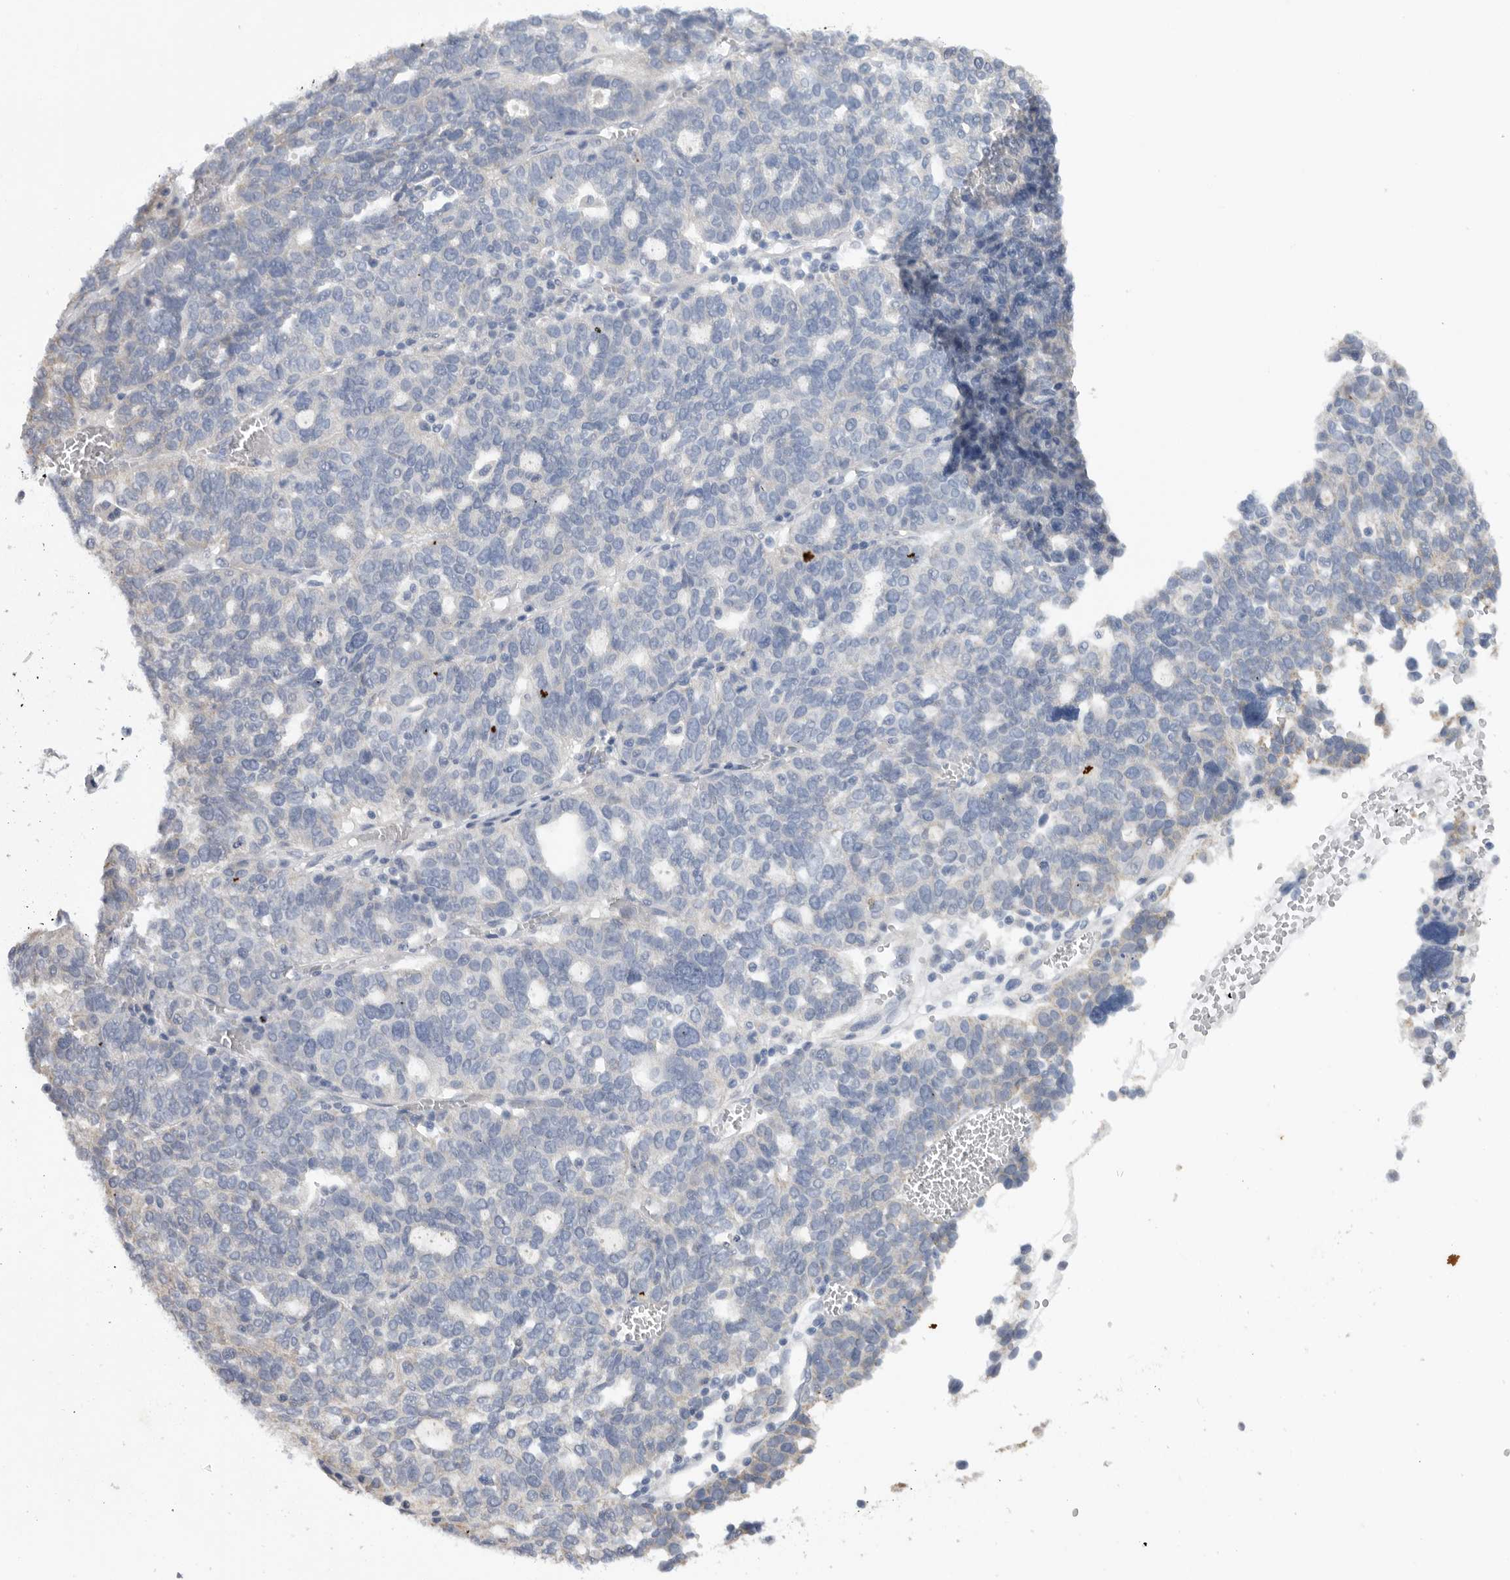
{"staining": {"intensity": "weak", "quantity": "<25%", "location": "cytoplasmic/membranous"}, "tissue": "ovarian cancer", "cell_type": "Tumor cells", "image_type": "cancer", "snomed": [{"axis": "morphology", "description": "Cystadenocarcinoma, serous, NOS"}, {"axis": "topography", "description": "Ovary"}], "caption": "Immunohistochemistry micrograph of neoplastic tissue: human serous cystadenocarcinoma (ovarian) stained with DAB (3,3'-diaminobenzidine) shows no significant protein staining in tumor cells.", "gene": "MTFR1L", "patient": {"sex": "female", "age": 59}}